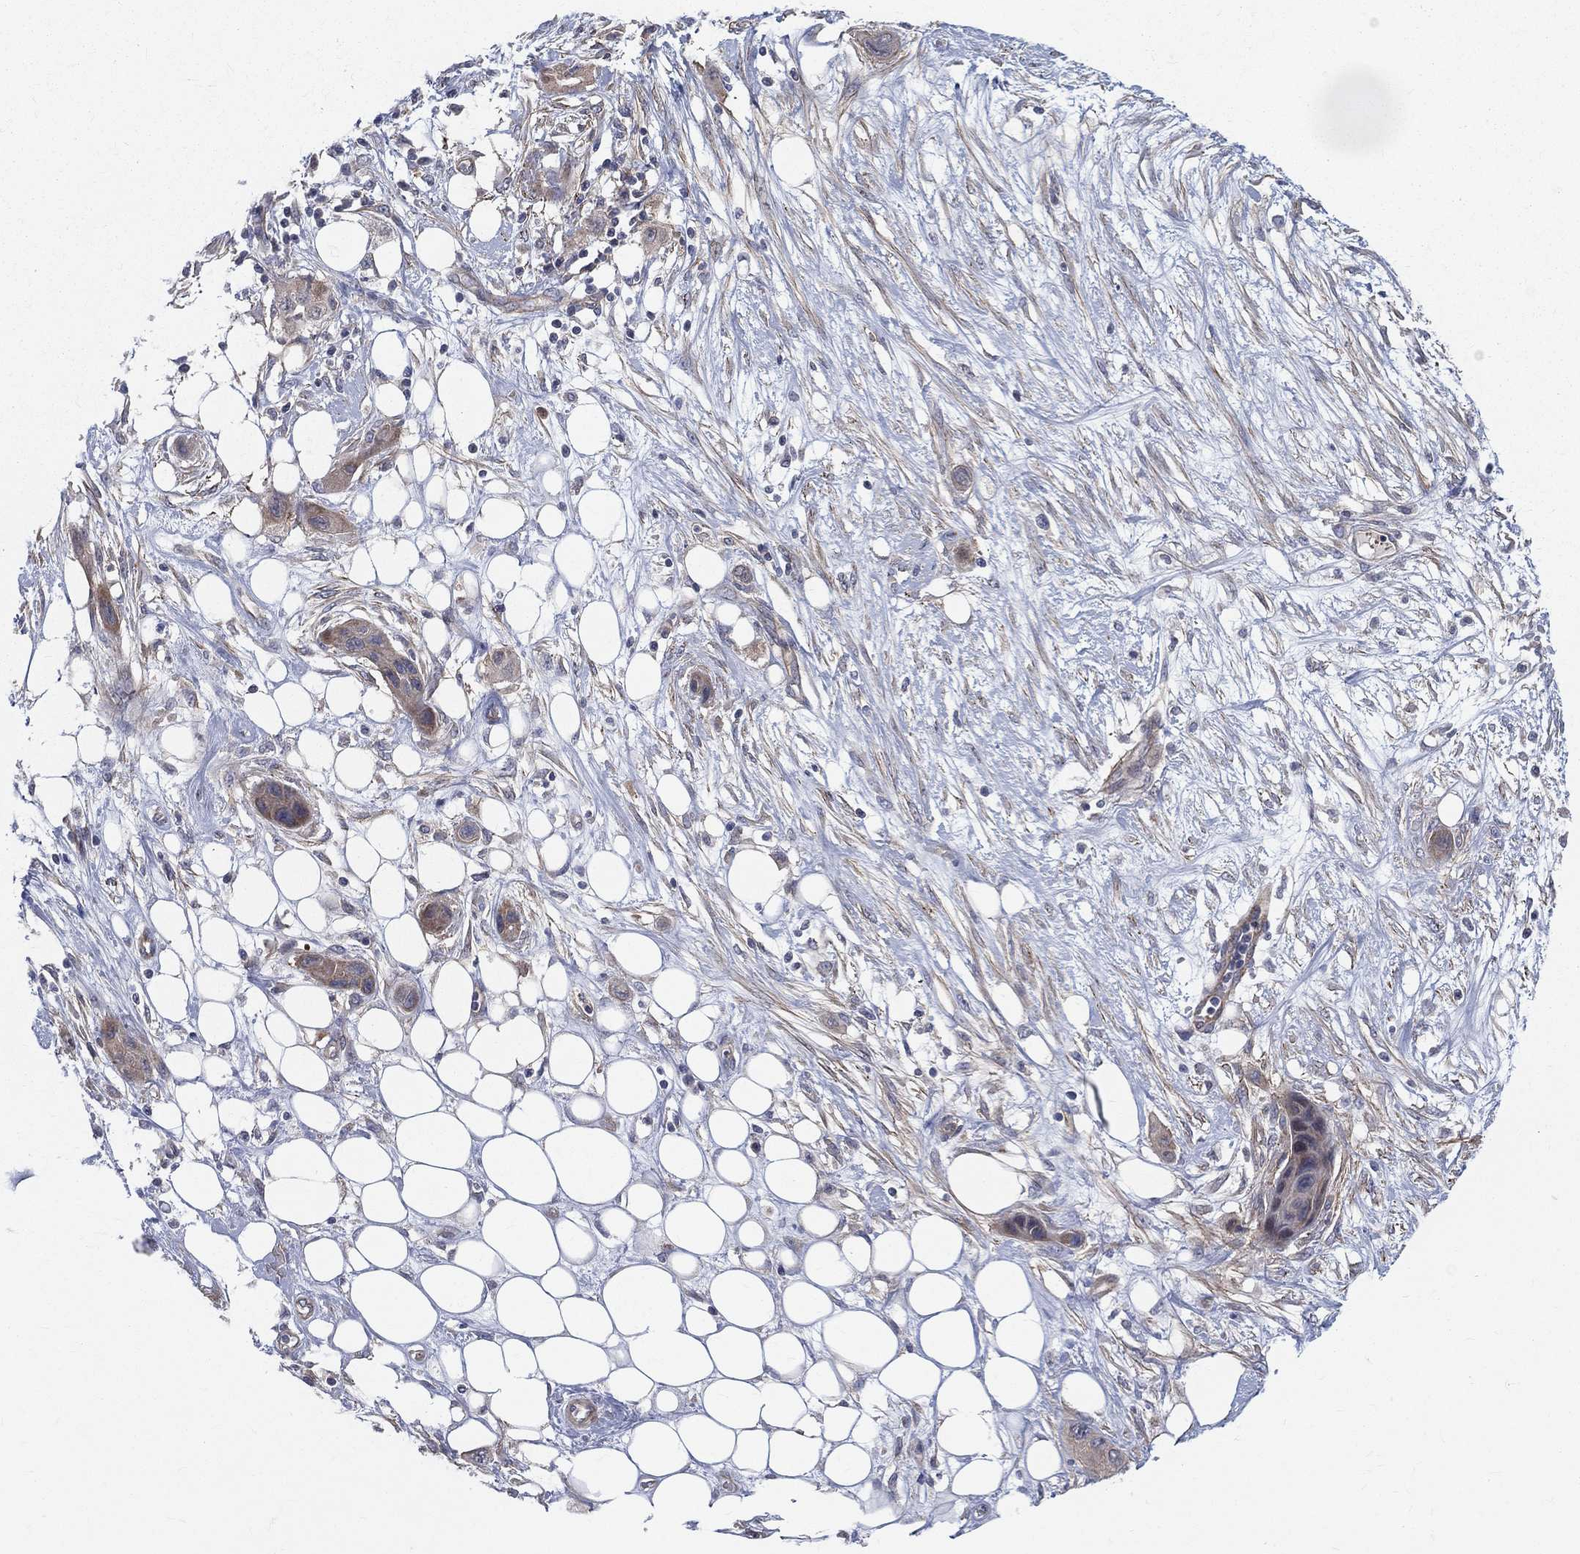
{"staining": {"intensity": "moderate", "quantity": "<25%", "location": "cytoplasmic/membranous"}, "tissue": "skin cancer", "cell_type": "Tumor cells", "image_type": "cancer", "snomed": [{"axis": "morphology", "description": "Squamous cell carcinoma, NOS"}, {"axis": "topography", "description": "Skin"}], "caption": "Immunohistochemical staining of human skin cancer (squamous cell carcinoma) exhibits low levels of moderate cytoplasmic/membranous protein staining in about <25% of tumor cells.", "gene": "POMZP3", "patient": {"sex": "male", "age": 79}}